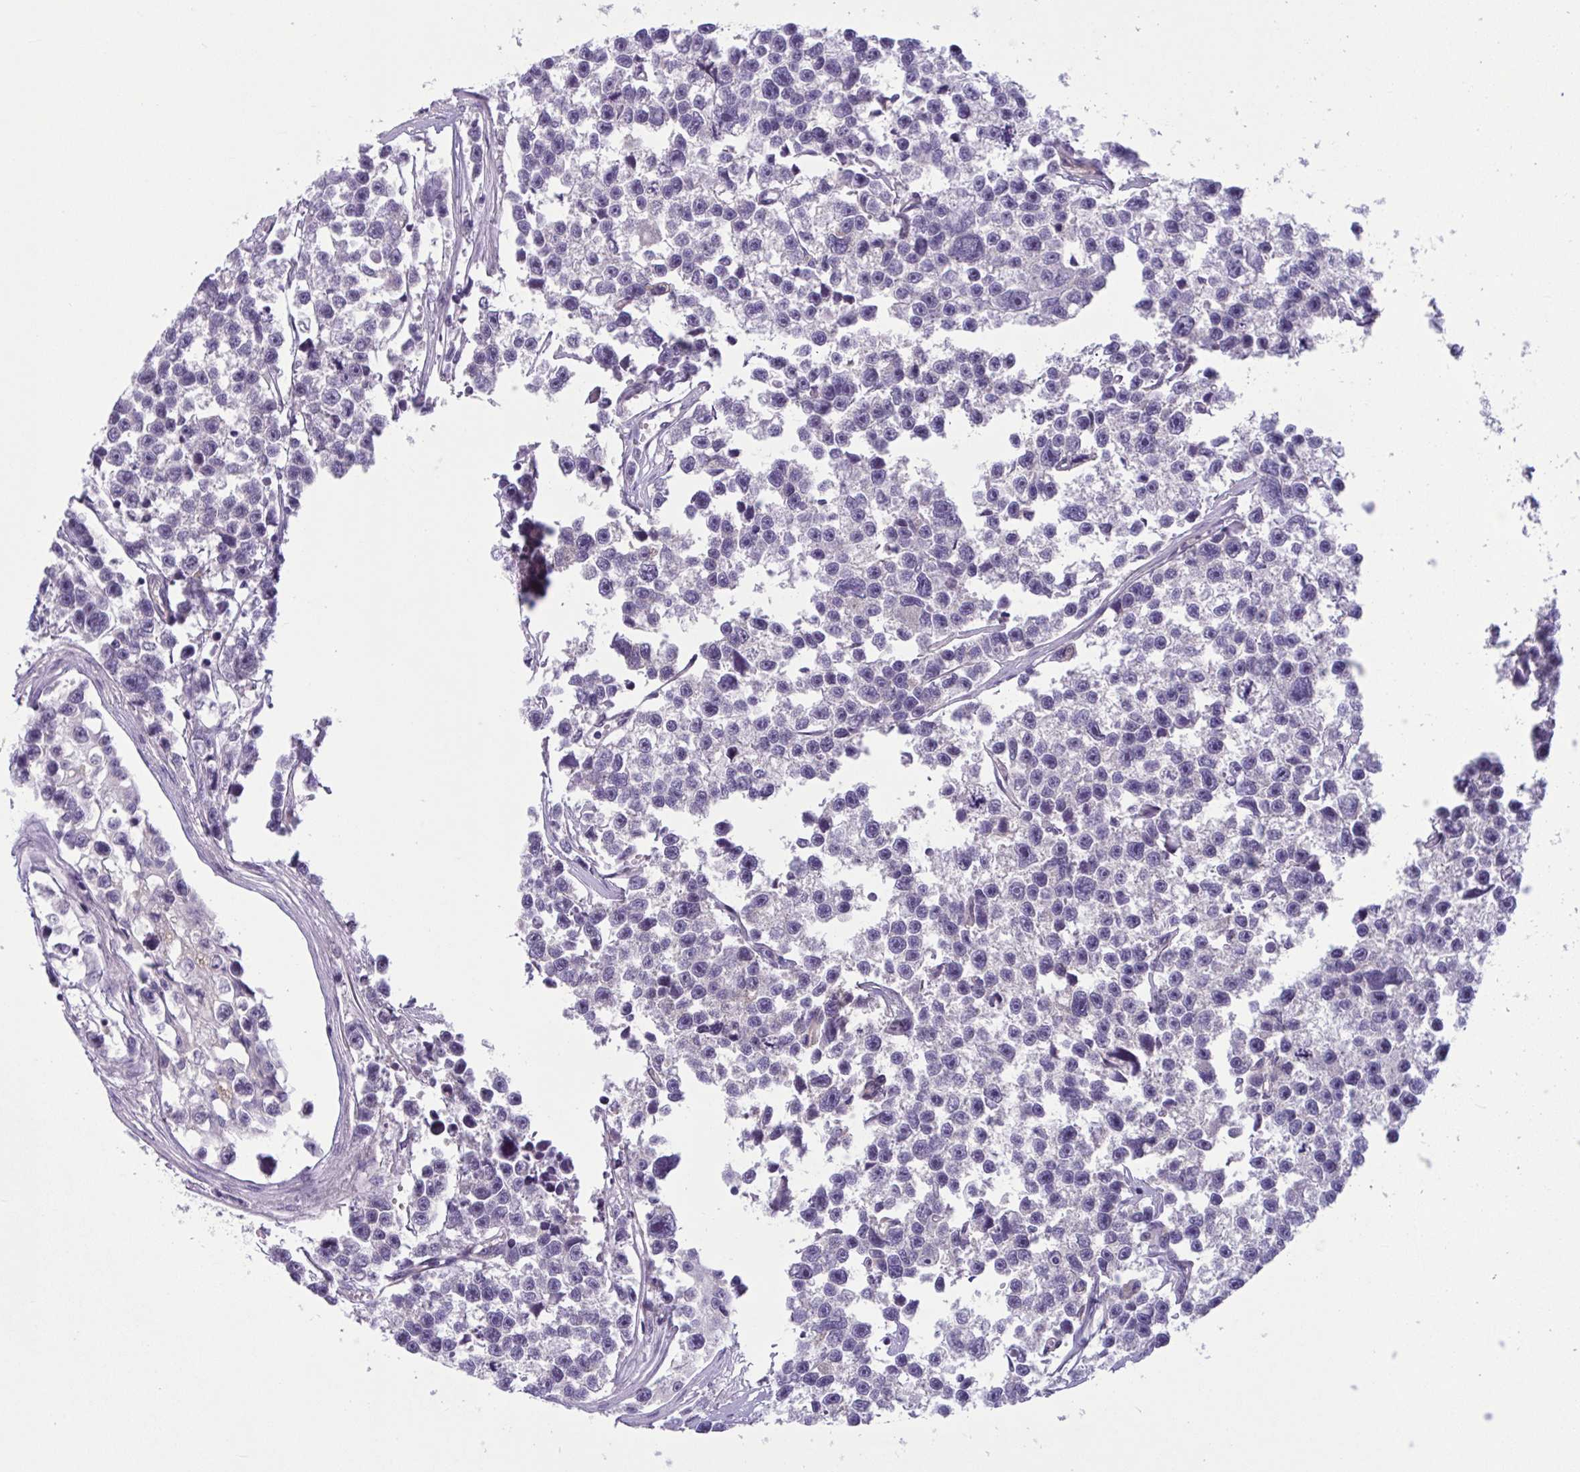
{"staining": {"intensity": "negative", "quantity": "none", "location": "none"}, "tissue": "testis cancer", "cell_type": "Tumor cells", "image_type": "cancer", "snomed": [{"axis": "morphology", "description": "Seminoma, NOS"}, {"axis": "topography", "description": "Testis"}], "caption": "Immunohistochemistry (IHC) of human testis cancer shows no staining in tumor cells.", "gene": "TTC7B", "patient": {"sex": "male", "age": 26}}